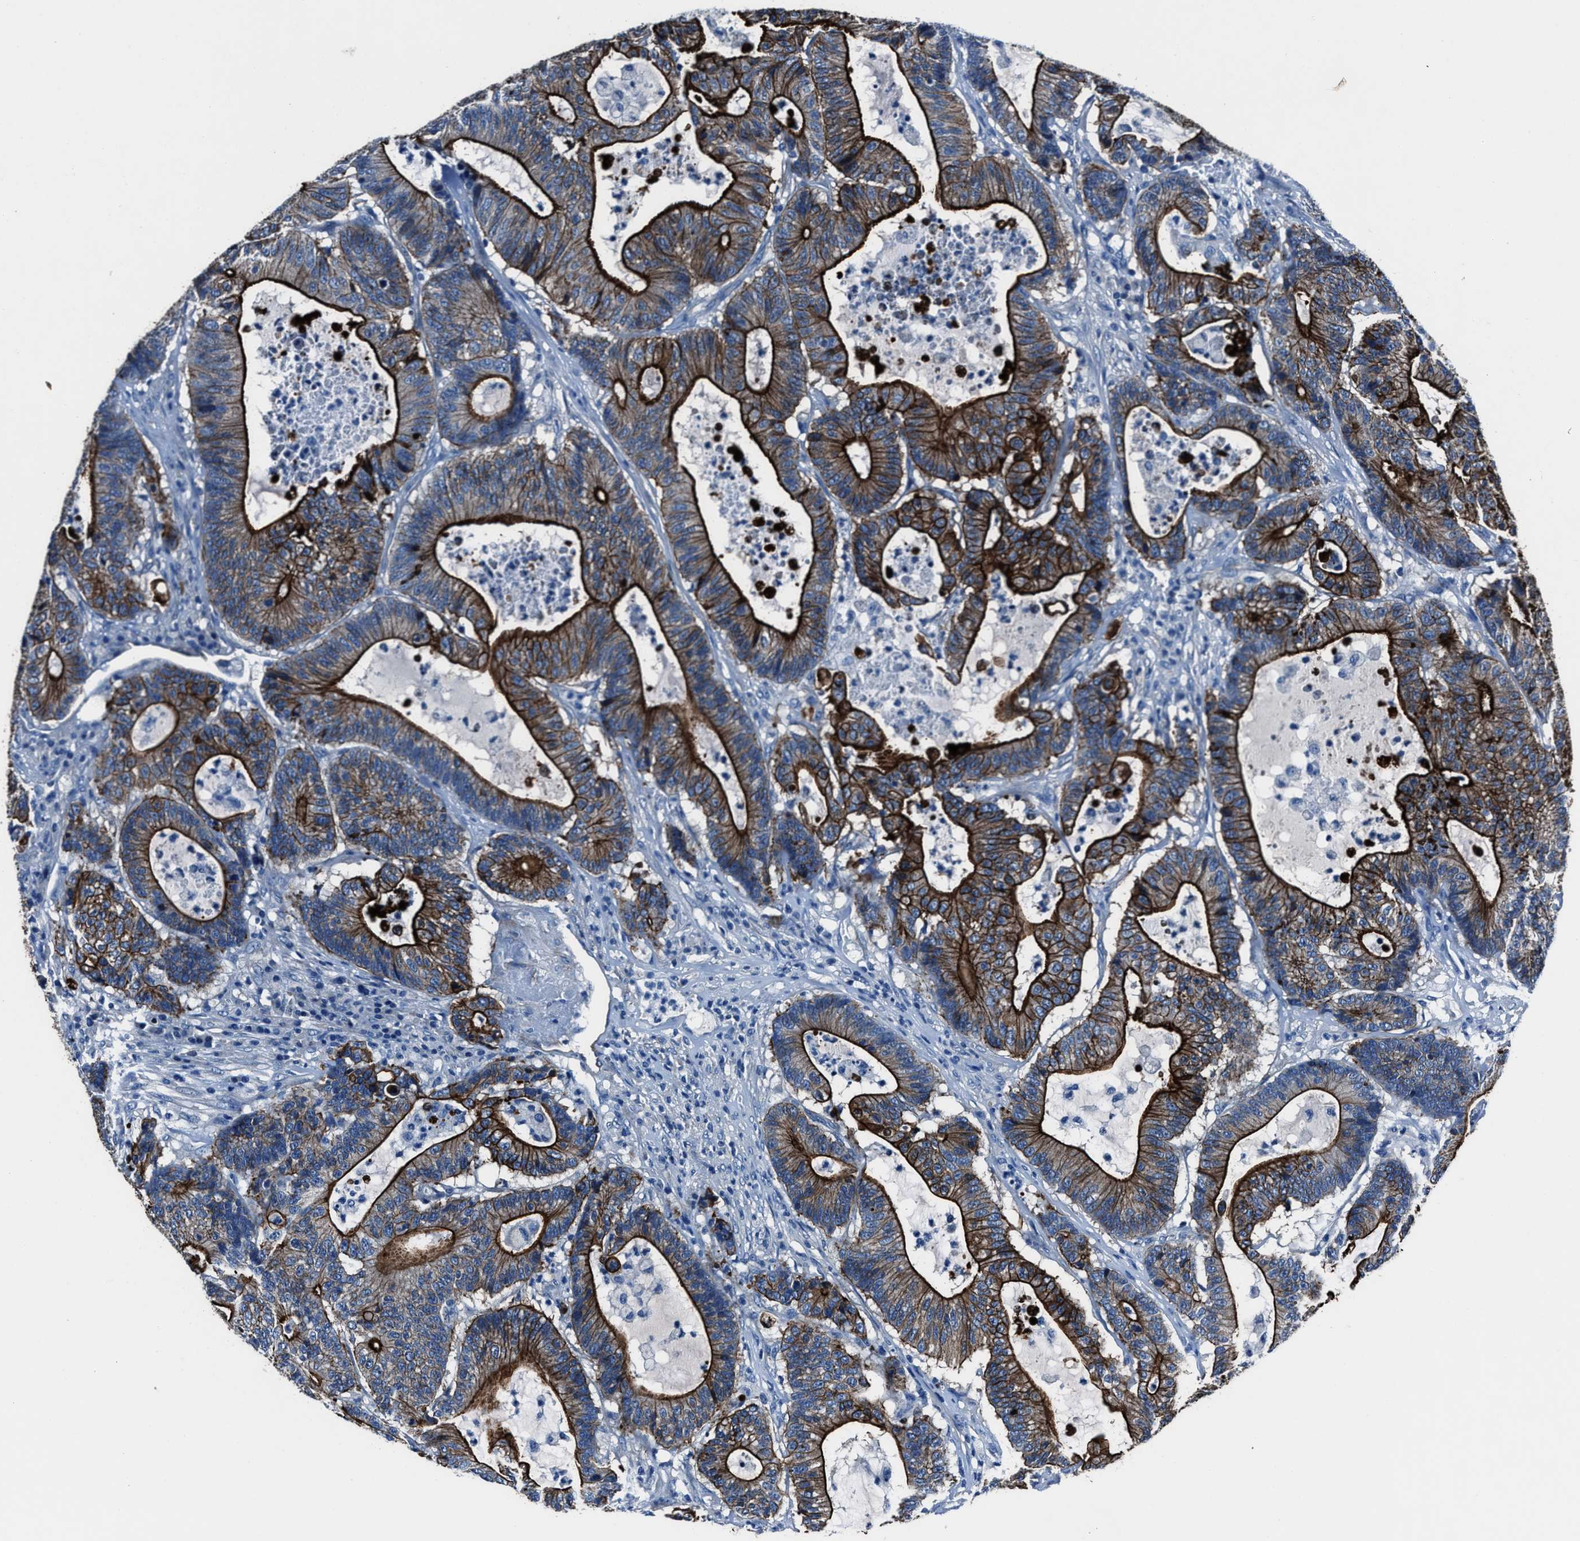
{"staining": {"intensity": "strong", "quantity": ">75%", "location": "cytoplasmic/membranous"}, "tissue": "colorectal cancer", "cell_type": "Tumor cells", "image_type": "cancer", "snomed": [{"axis": "morphology", "description": "Adenocarcinoma, NOS"}, {"axis": "topography", "description": "Colon"}], "caption": "DAB (3,3'-diaminobenzidine) immunohistochemical staining of human colorectal cancer demonstrates strong cytoplasmic/membranous protein positivity in about >75% of tumor cells.", "gene": "LMO7", "patient": {"sex": "female", "age": 84}}